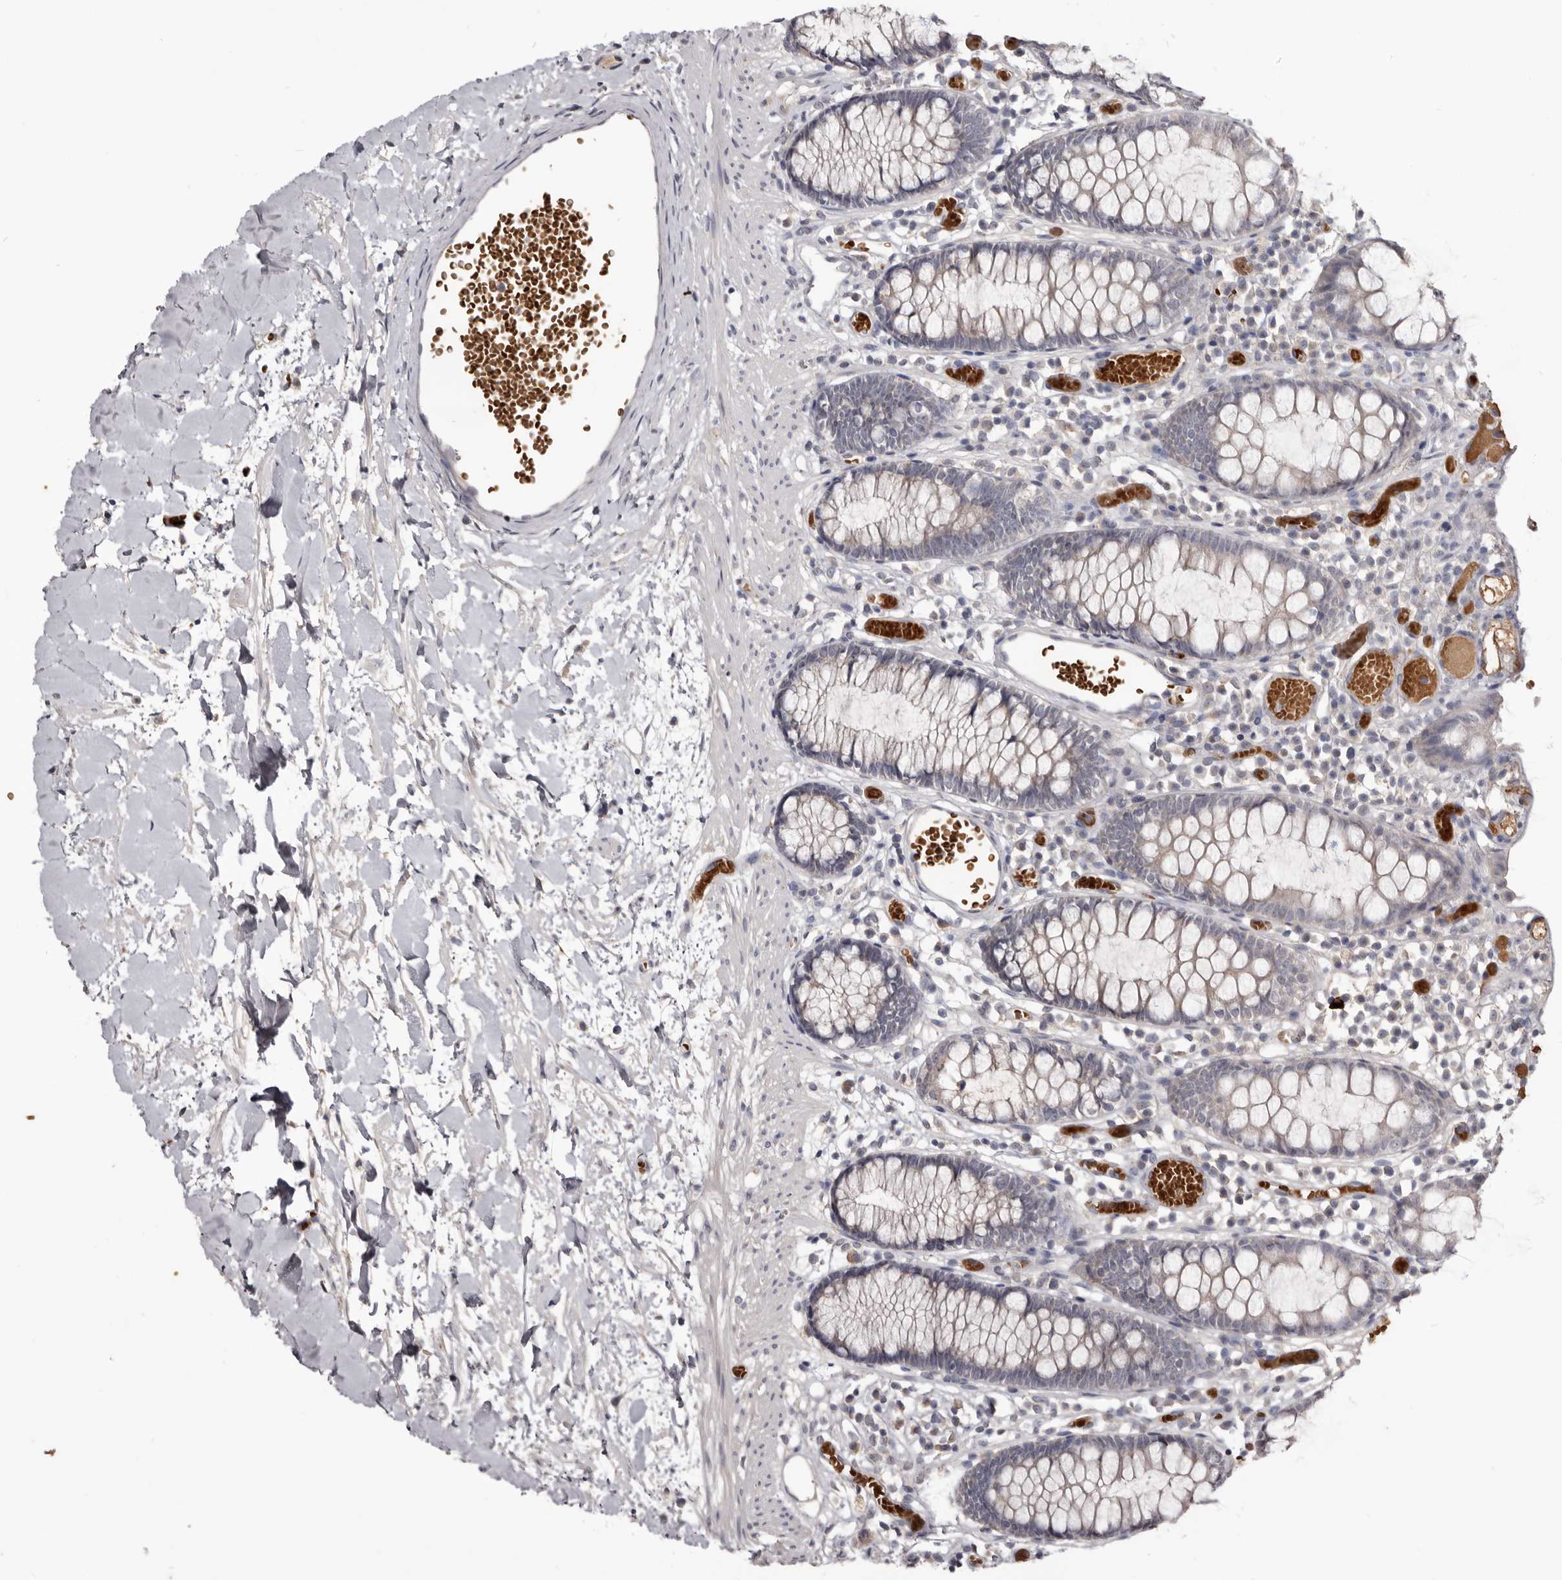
{"staining": {"intensity": "negative", "quantity": "none", "location": "none"}, "tissue": "colon", "cell_type": "Endothelial cells", "image_type": "normal", "snomed": [{"axis": "morphology", "description": "Normal tissue, NOS"}, {"axis": "topography", "description": "Colon"}], "caption": "Immunohistochemical staining of normal human colon displays no significant staining in endothelial cells.", "gene": "NENF", "patient": {"sex": "male", "age": 14}}